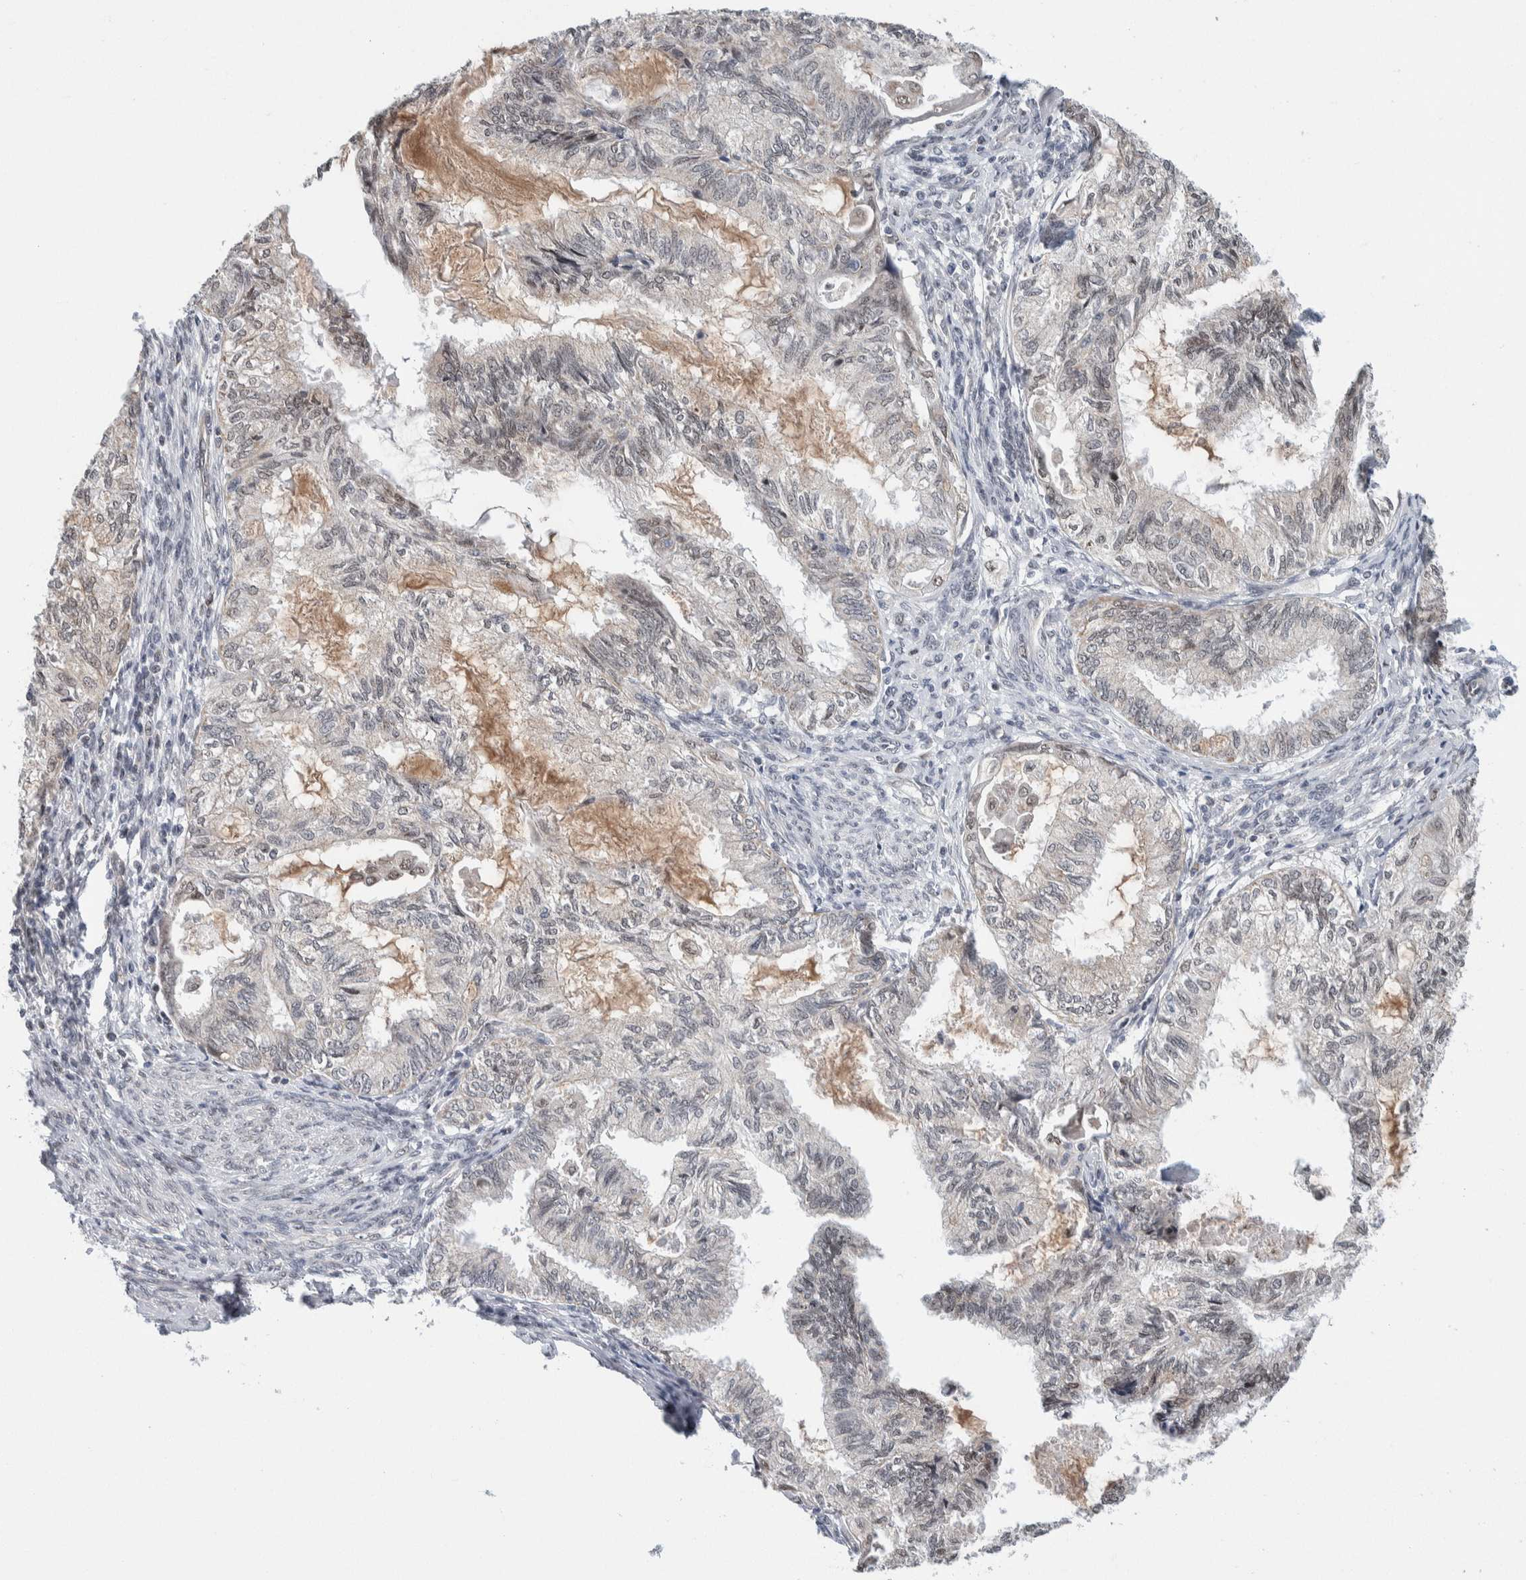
{"staining": {"intensity": "weak", "quantity": "<25%", "location": "nuclear"}, "tissue": "cervical cancer", "cell_type": "Tumor cells", "image_type": "cancer", "snomed": [{"axis": "morphology", "description": "Normal tissue, NOS"}, {"axis": "morphology", "description": "Adenocarcinoma, NOS"}, {"axis": "topography", "description": "Cervix"}, {"axis": "topography", "description": "Endometrium"}], "caption": "Cervical adenocarcinoma was stained to show a protein in brown. There is no significant positivity in tumor cells.", "gene": "NEUROD1", "patient": {"sex": "female", "age": 86}}